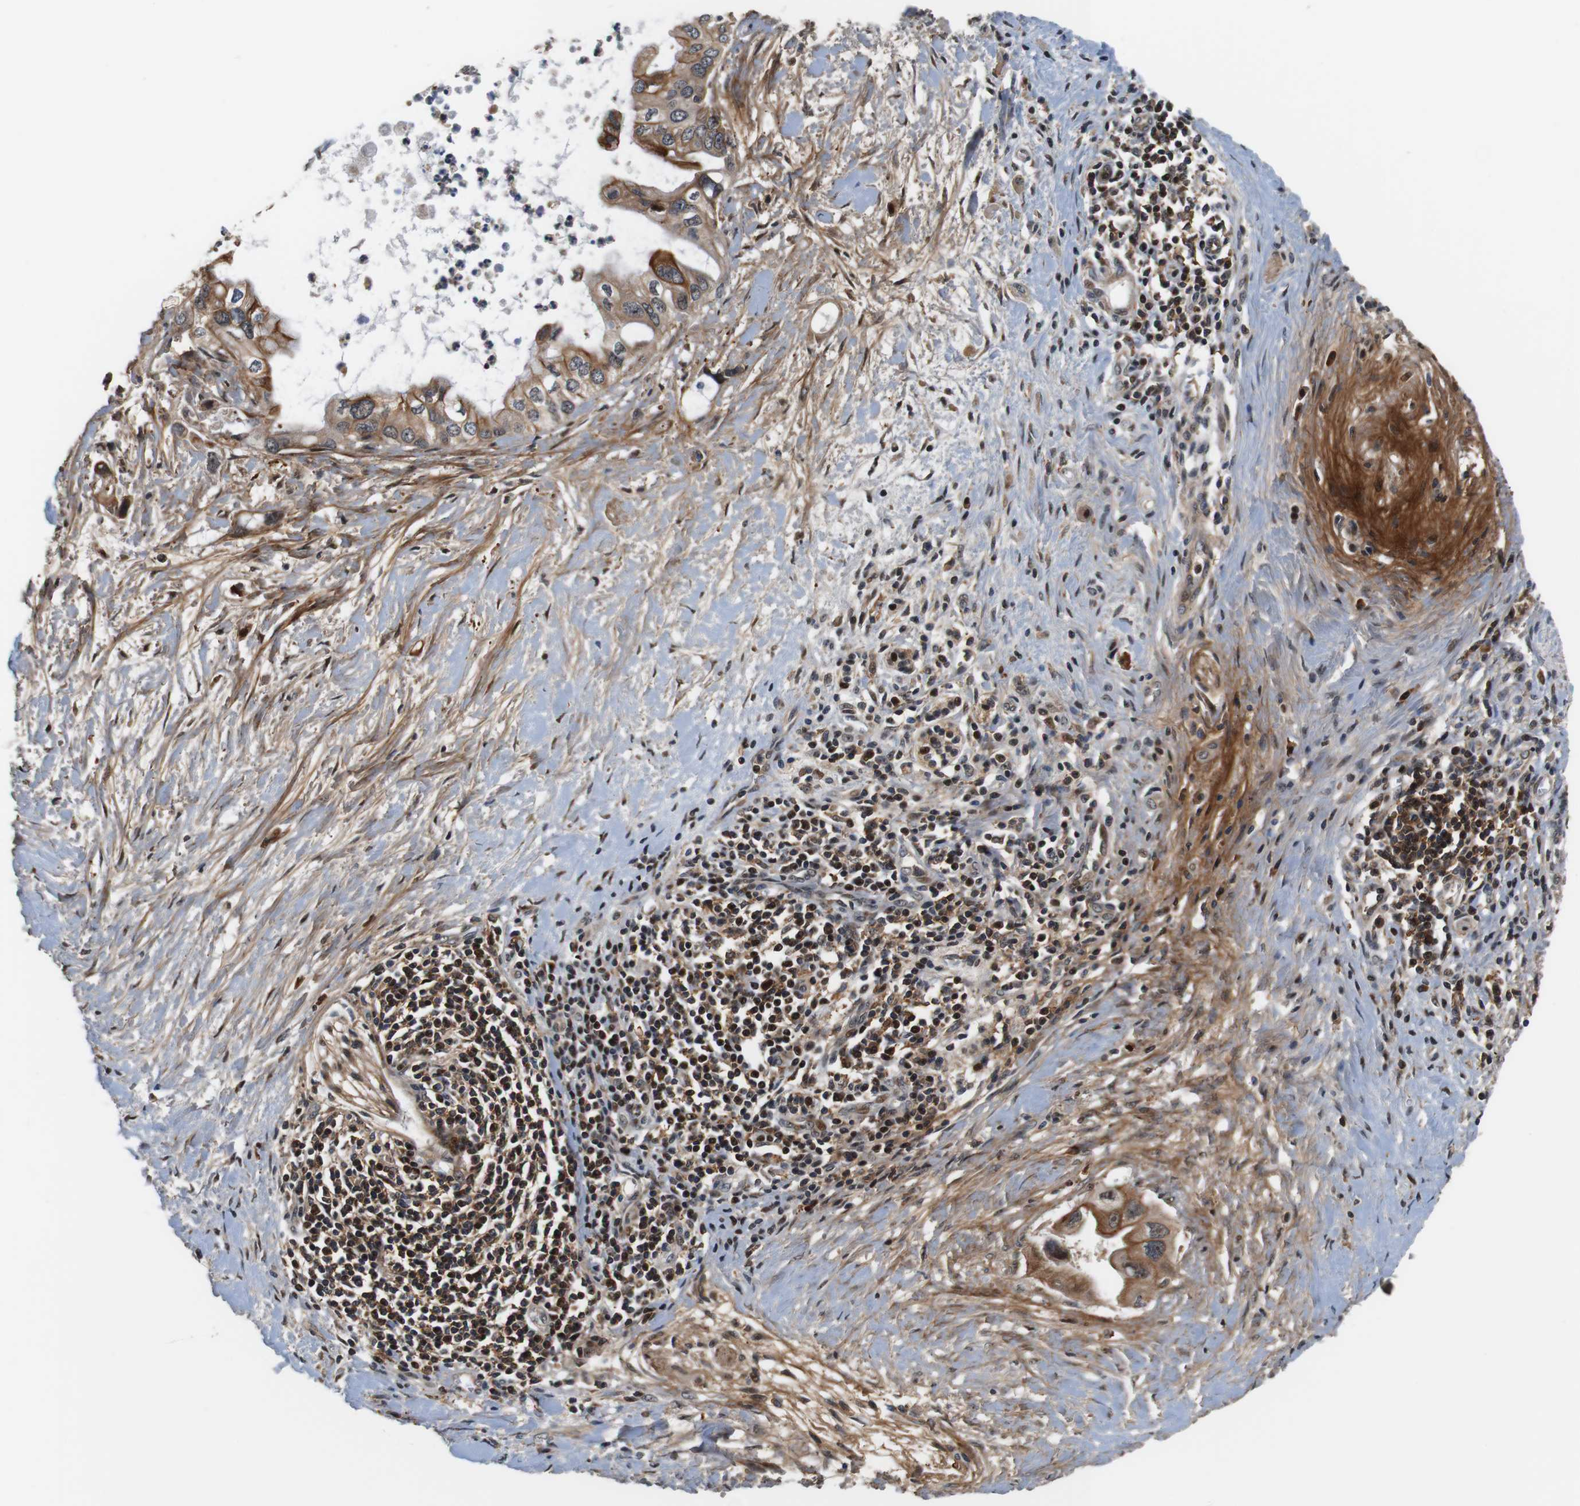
{"staining": {"intensity": "moderate", "quantity": ">75%", "location": "cytoplasmic/membranous"}, "tissue": "pancreatic cancer", "cell_type": "Tumor cells", "image_type": "cancer", "snomed": [{"axis": "morphology", "description": "Adenocarcinoma, NOS"}, {"axis": "topography", "description": "Pancreas"}], "caption": "A brown stain shows moderate cytoplasmic/membranous expression of a protein in pancreatic cancer tumor cells. Using DAB (3,3'-diaminobenzidine) (brown) and hematoxylin (blue) stains, captured at high magnification using brightfield microscopy.", "gene": "LRP4", "patient": {"sex": "male", "age": 55}}